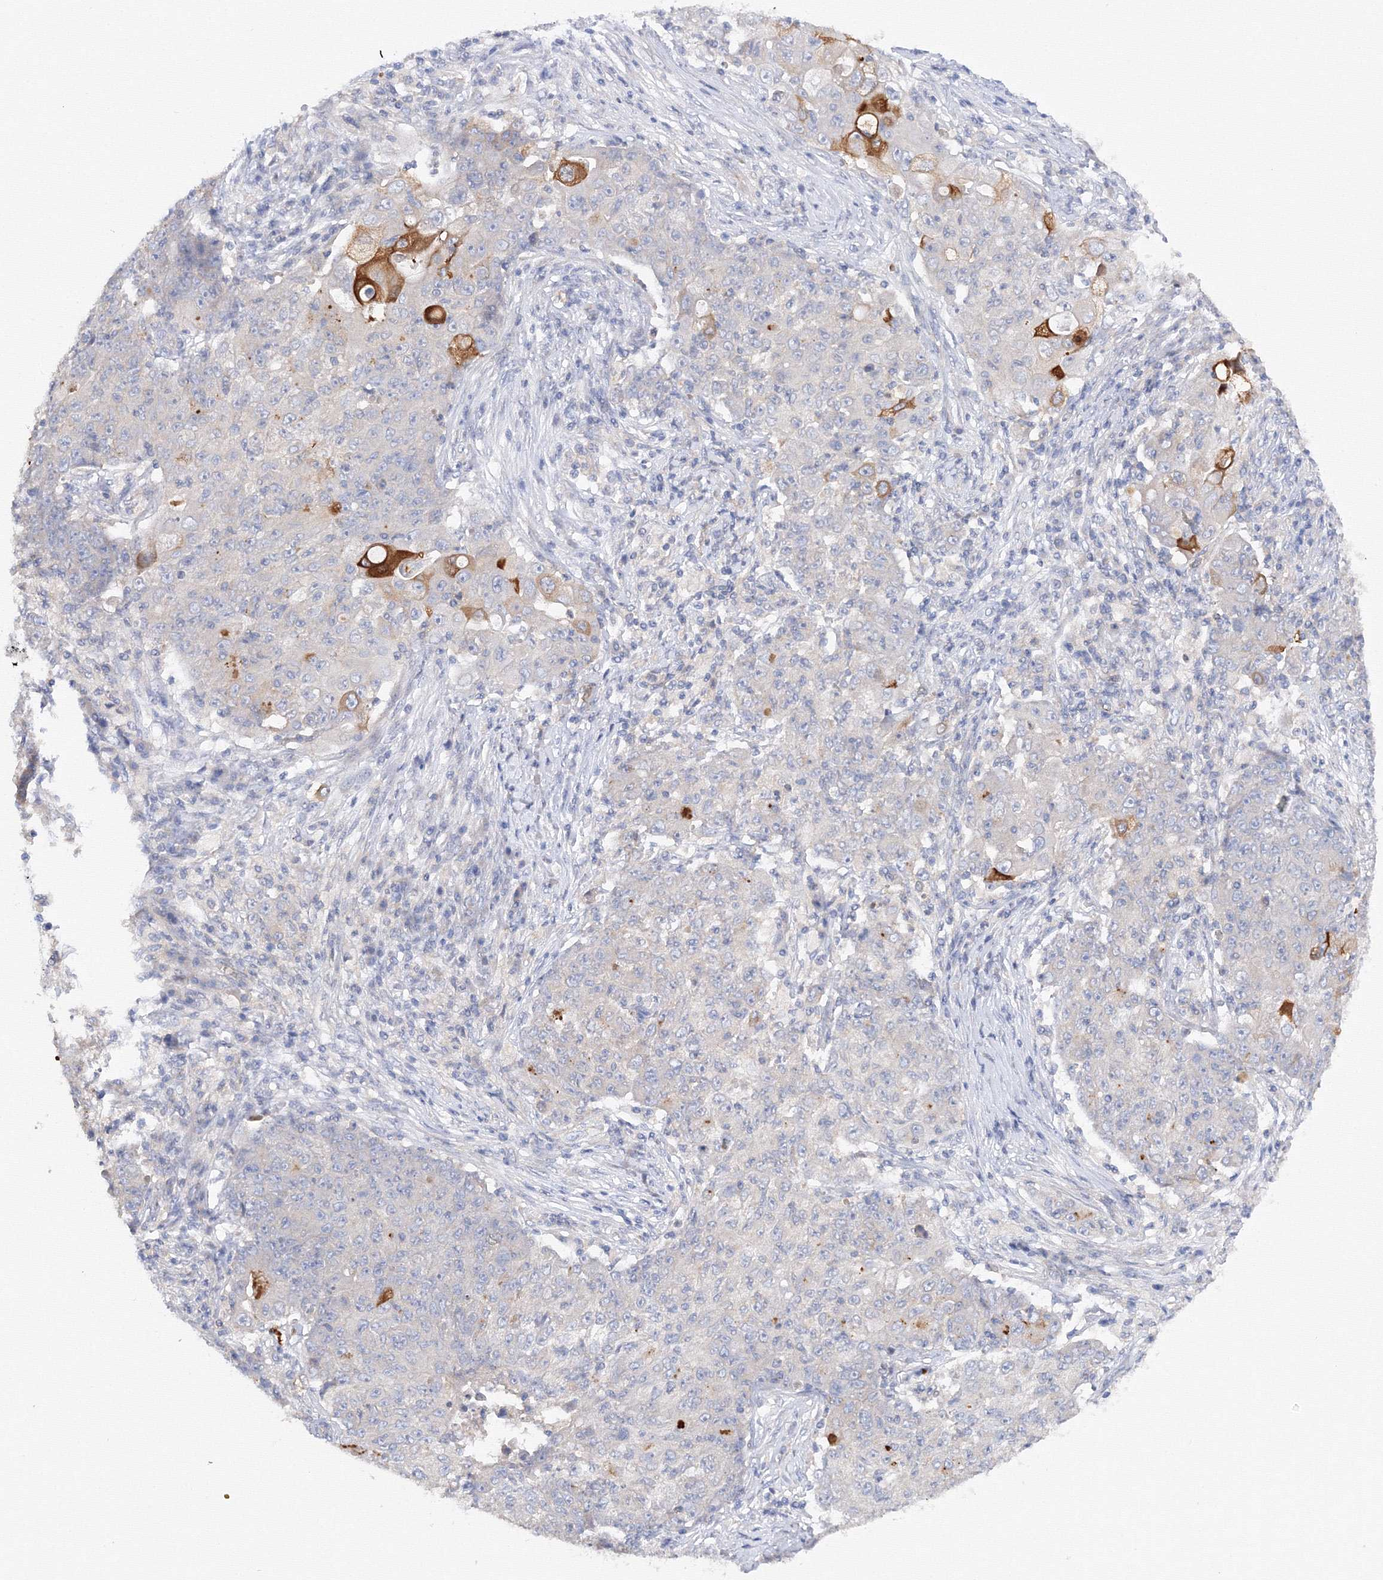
{"staining": {"intensity": "moderate", "quantity": "<25%", "location": "cytoplasmic/membranous"}, "tissue": "ovarian cancer", "cell_type": "Tumor cells", "image_type": "cancer", "snomed": [{"axis": "morphology", "description": "Carcinoma, endometroid"}, {"axis": "topography", "description": "Ovary"}], "caption": "Ovarian endometroid carcinoma was stained to show a protein in brown. There is low levels of moderate cytoplasmic/membranous staining in about <25% of tumor cells.", "gene": "DIS3L2", "patient": {"sex": "female", "age": 42}}